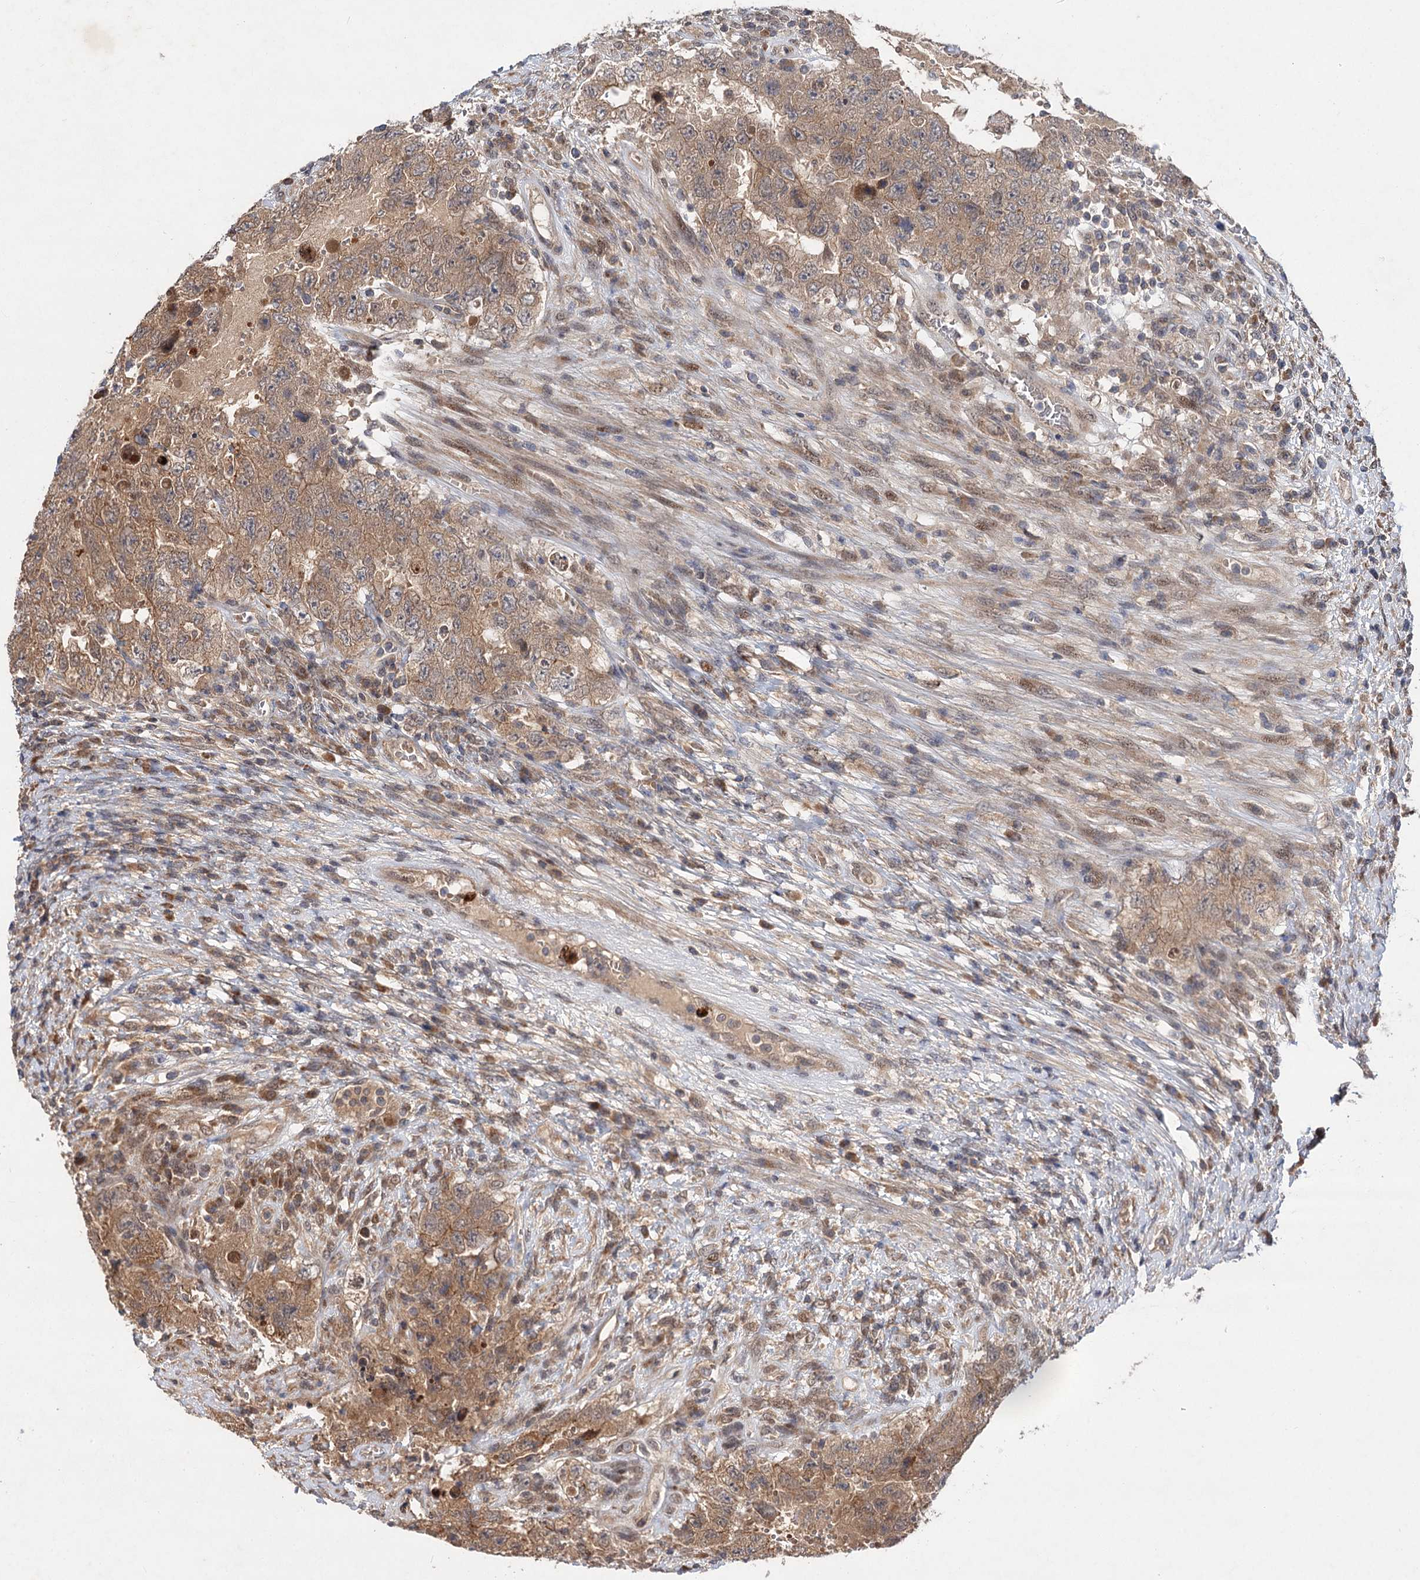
{"staining": {"intensity": "moderate", "quantity": ">75%", "location": "cytoplasmic/membranous"}, "tissue": "testis cancer", "cell_type": "Tumor cells", "image_type": "cancer", "snomed": [{"axis": "morphology", "description": "Carcinoma, Embryonal, NOS"}, {"axis": "topography", "description": "Testis"}], "caption": "Immunohistochemical staining of embryonal carcinoma (testis) exhibits medium levels of moderate cytoplasmic/membranous staining in approximately >75% of tumor cells. Nuclei are stained in blue.", "gene": "FBXW8", "patient": {"sex": "male", "age": 26}}